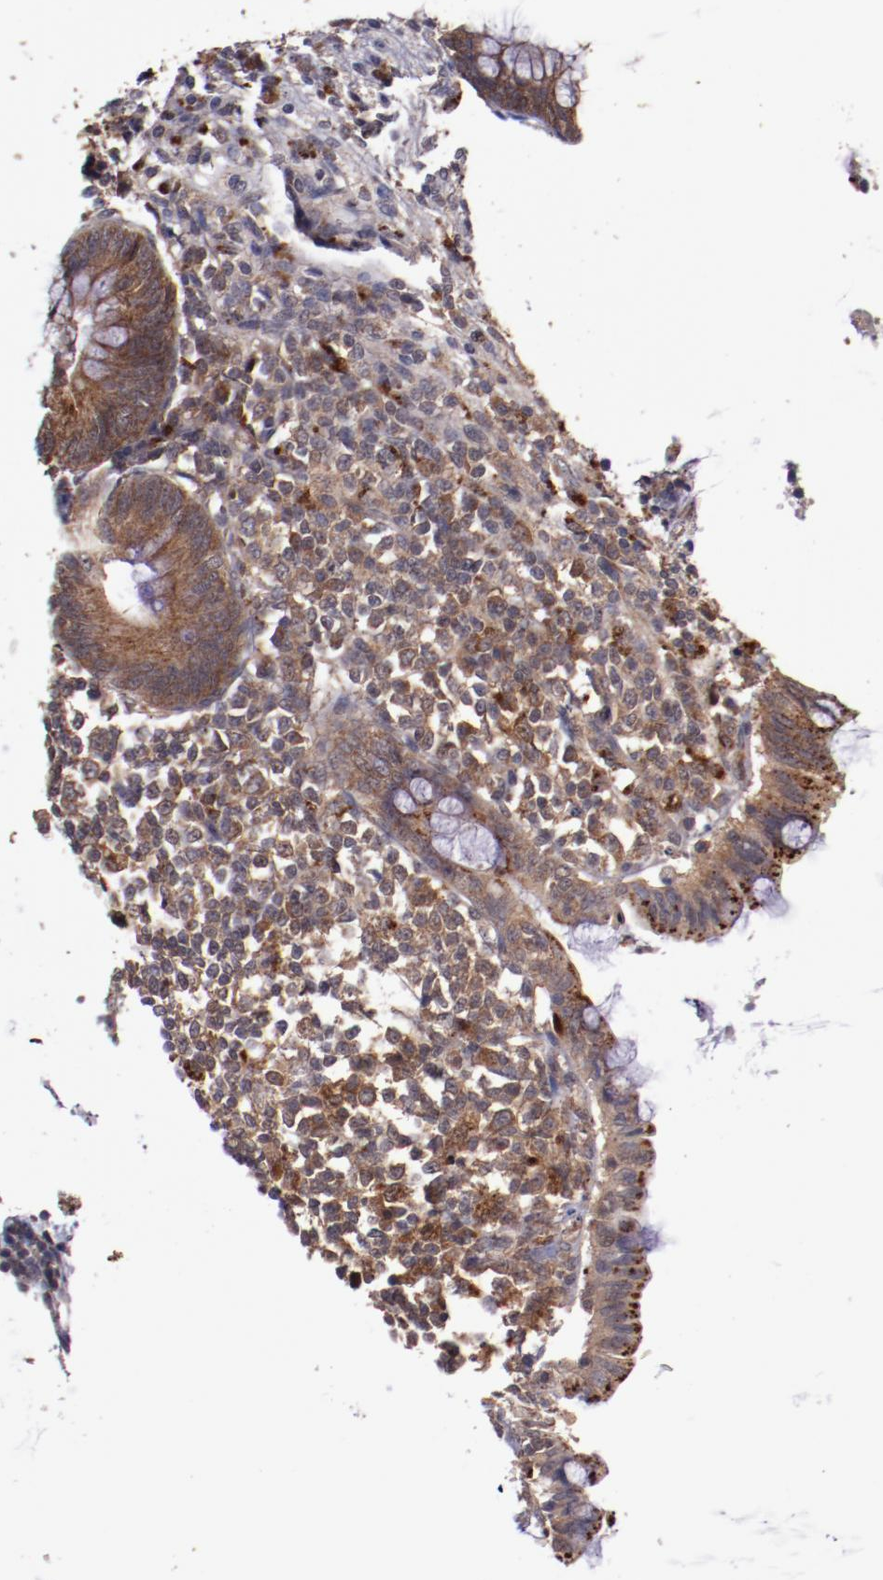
{"staining": {"intensity": "moderate", "quantity": ">75%", "location": "cytoplasmic/membranous"}, "tissue": "appendix", "cell_type": "Glandular cells", "image_type": "normal", "snomed": [{"axis": "morphology", "description": "Normal tissue, NOS"}, {"axis": "topography", "description": "Appendix"}], "caption": "Appendix stained with DAB immunohistochemistry (IHC) exhibits medium levels of moderate cytoplasmic/membranous positivity in about >75% of glandular cells. (Stains: DAB (3,3'-diaminobenzidine) in brown, nuclei in blue, Microscopy: brightfield microscopy at high magnification).", "gene": "FTSJ1", "patient": {"sex": "female", "age": 66}}